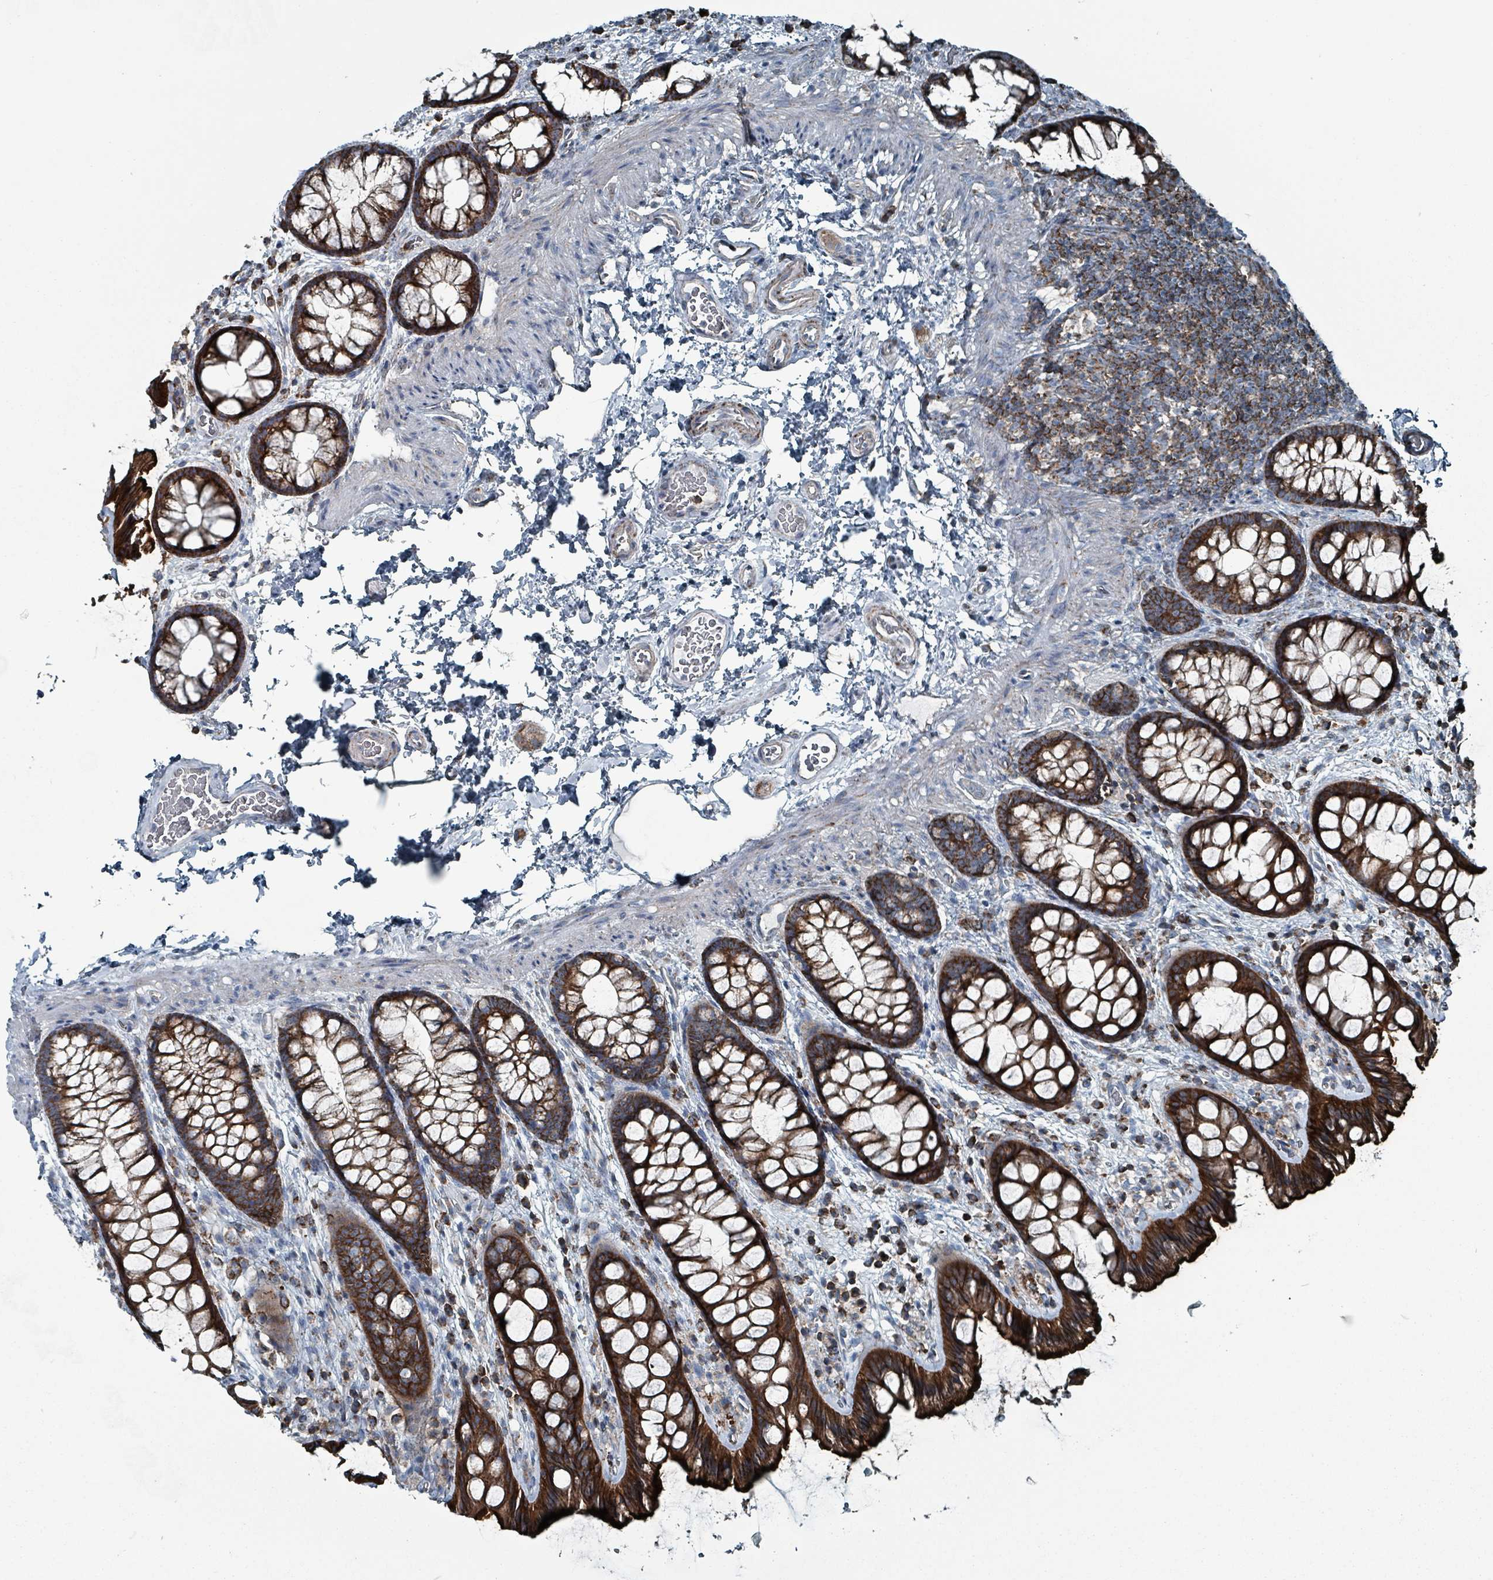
{"staining": {"intensity": "negative", "quantity": "none", "location": "none"}, "tissue": "colon", "cell_type": "Endothelial cells", "image_type": "normal", "snomed": [{"axis": "morphology", "description": "Normal tissue, NOS"}, {"axis": "topography", "description": "Colon"}], "caption": "Immunohistochemistry image of unremarkable colon: colon stained with DAB reveals no significant protein positivity in endothelial cells.", "gene": "ABHD18", "patient": {"sex": "male", "age": 46}}